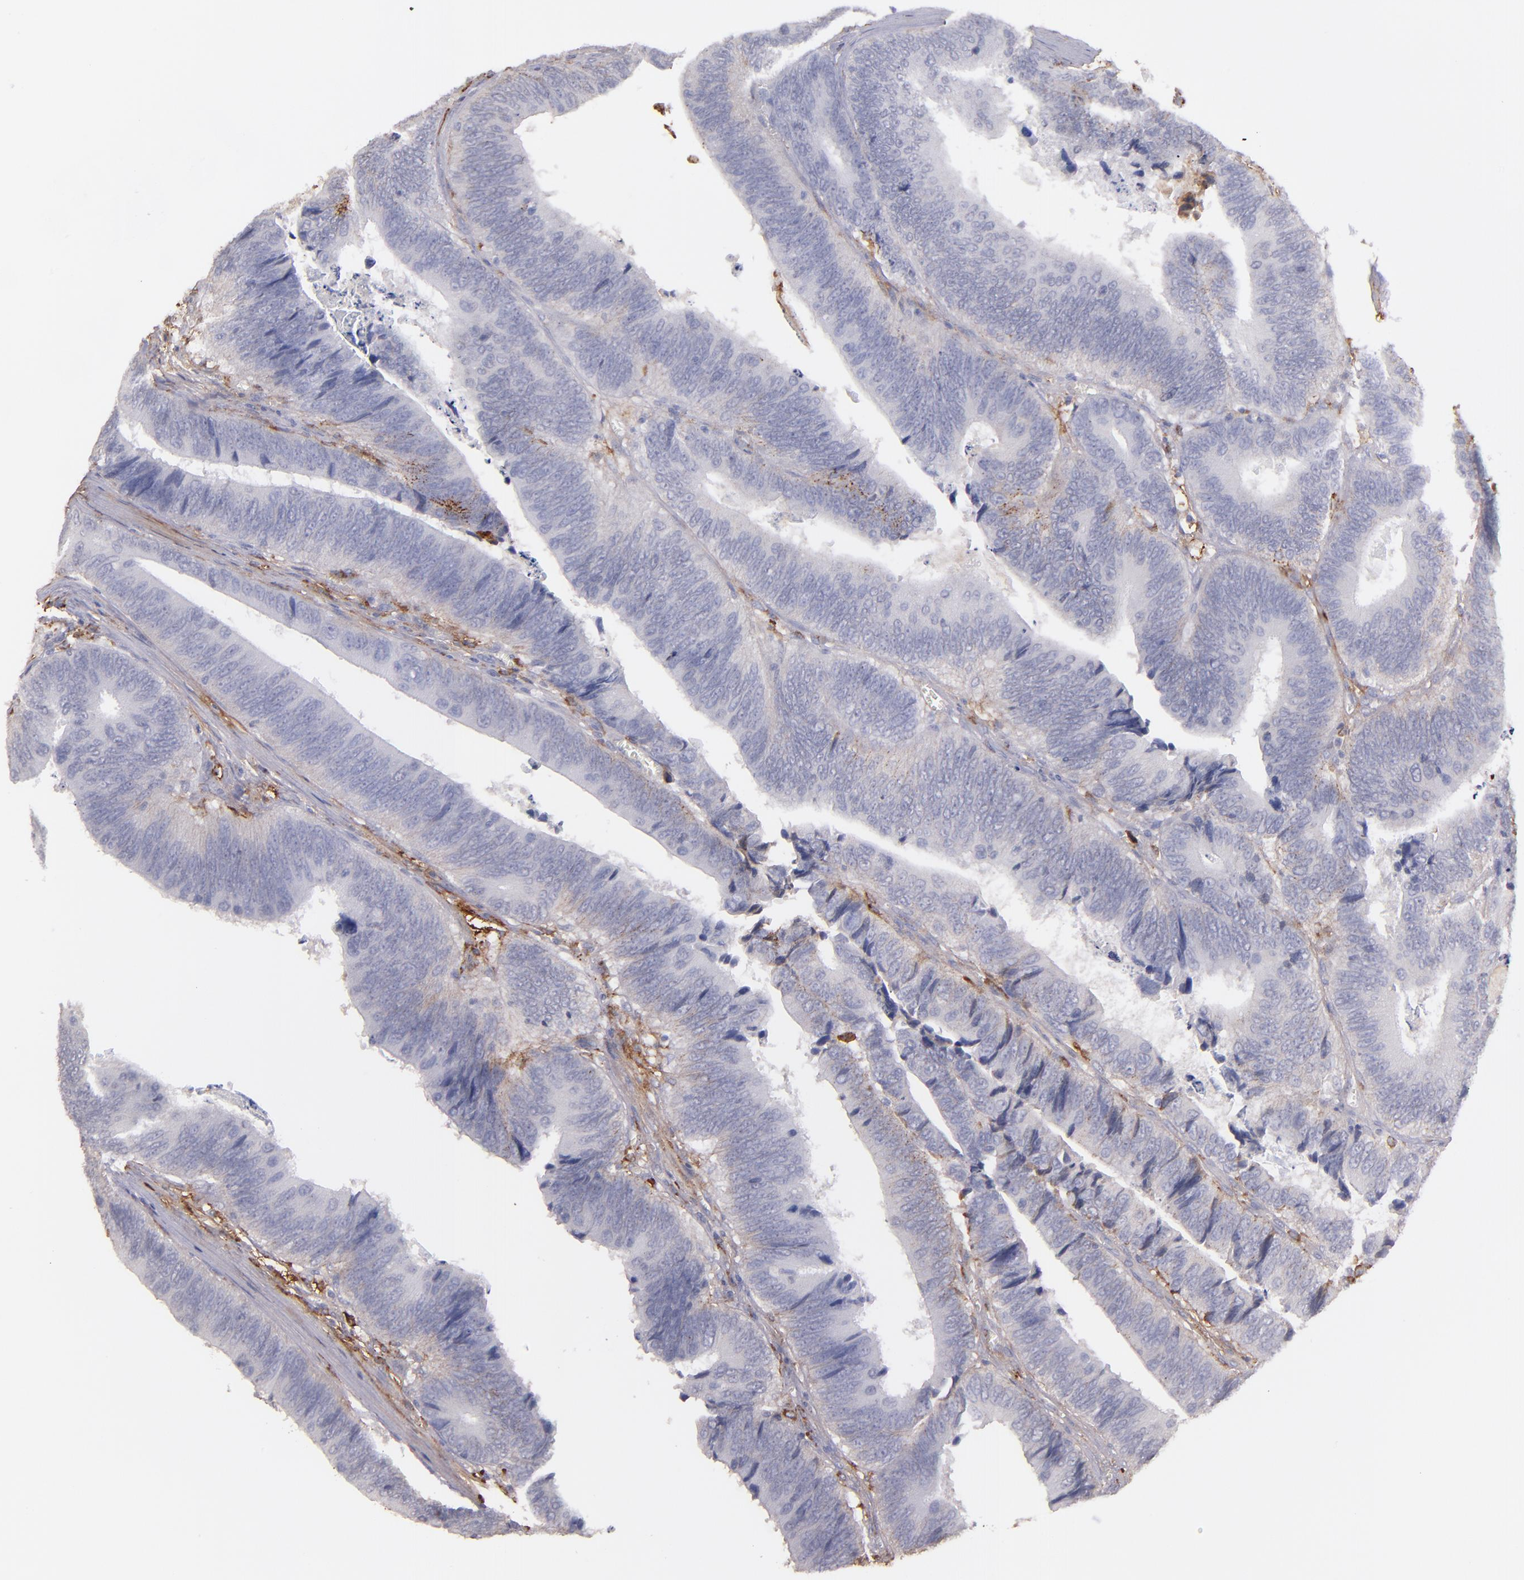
{"staining": {"intensity": "weak", "quantity": "<25%", "location": "cytoplasmic/membranous"}, "tissue": "colorectal cancer", "cell_type": "Tumor cells", "image_type": "cancer", "snomed": [{"axis": "morphology", "description": "Adenocarcinoma, NOS"}, {"axis": "topography", "description": "Colon"}], "caption": "Human colorectal cancer stained for a protein using immunohistochemistry (IHC) demonstrates no expression in tumor cells.", "gene": "C1QA", "patient": {"sex": "male", "age": 72}}